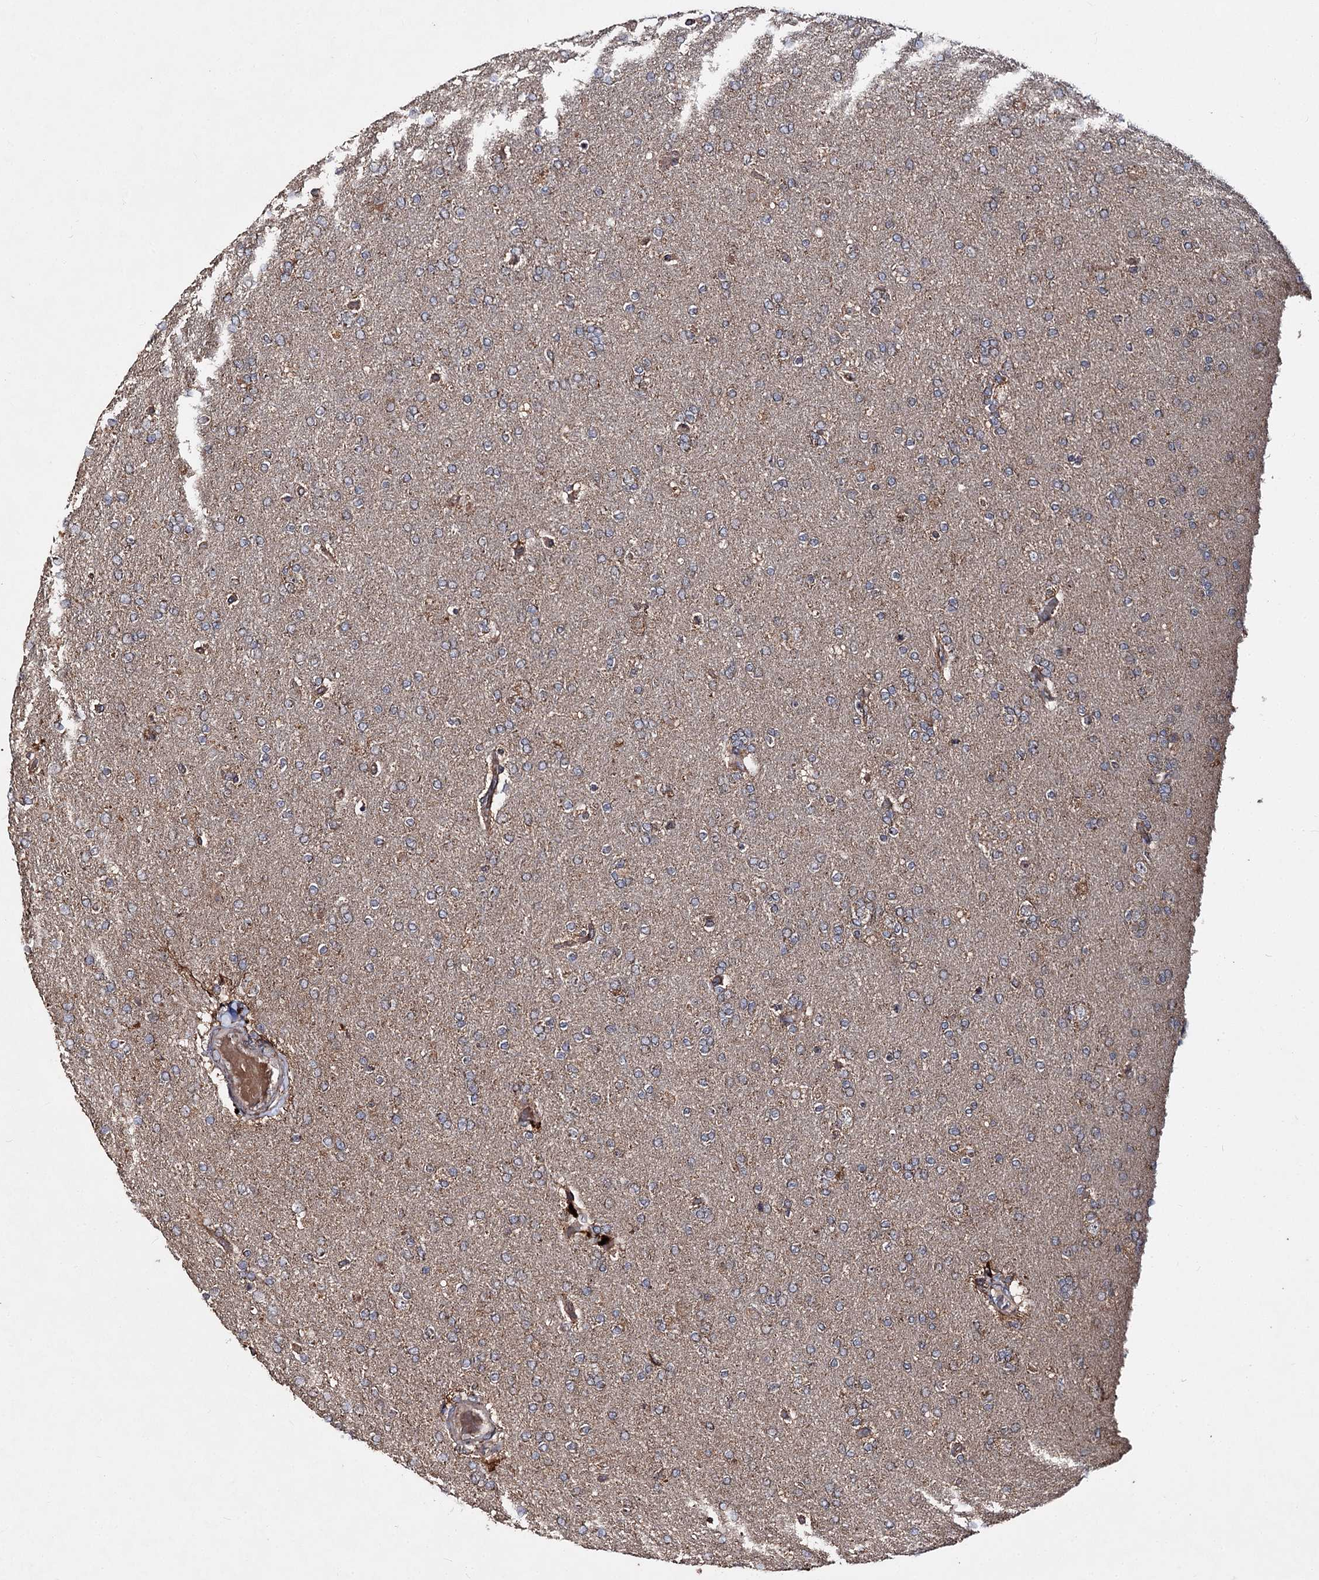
{"staining": {"intensity": "moderate", "quantity": "<25%", "location": "cytoplasmic/membranous"}, "tissue": "glioma", "cell_type": "Tumor cells", "image_type": "cancer", "snomed": [{"axis": "morphology", "description": "Glioma, malignant, High grade"}, {"axis": "topography", "description": "Brain"}], "caption": "DAB immunohistochemical staining of malignant glioma (high-grade) exhibits moderate cytoplasmic/membranous protein positivity in about <25% of tumor cells.", "gene": "MINDY3", "patient": {"sex": "male", "age": 72}}